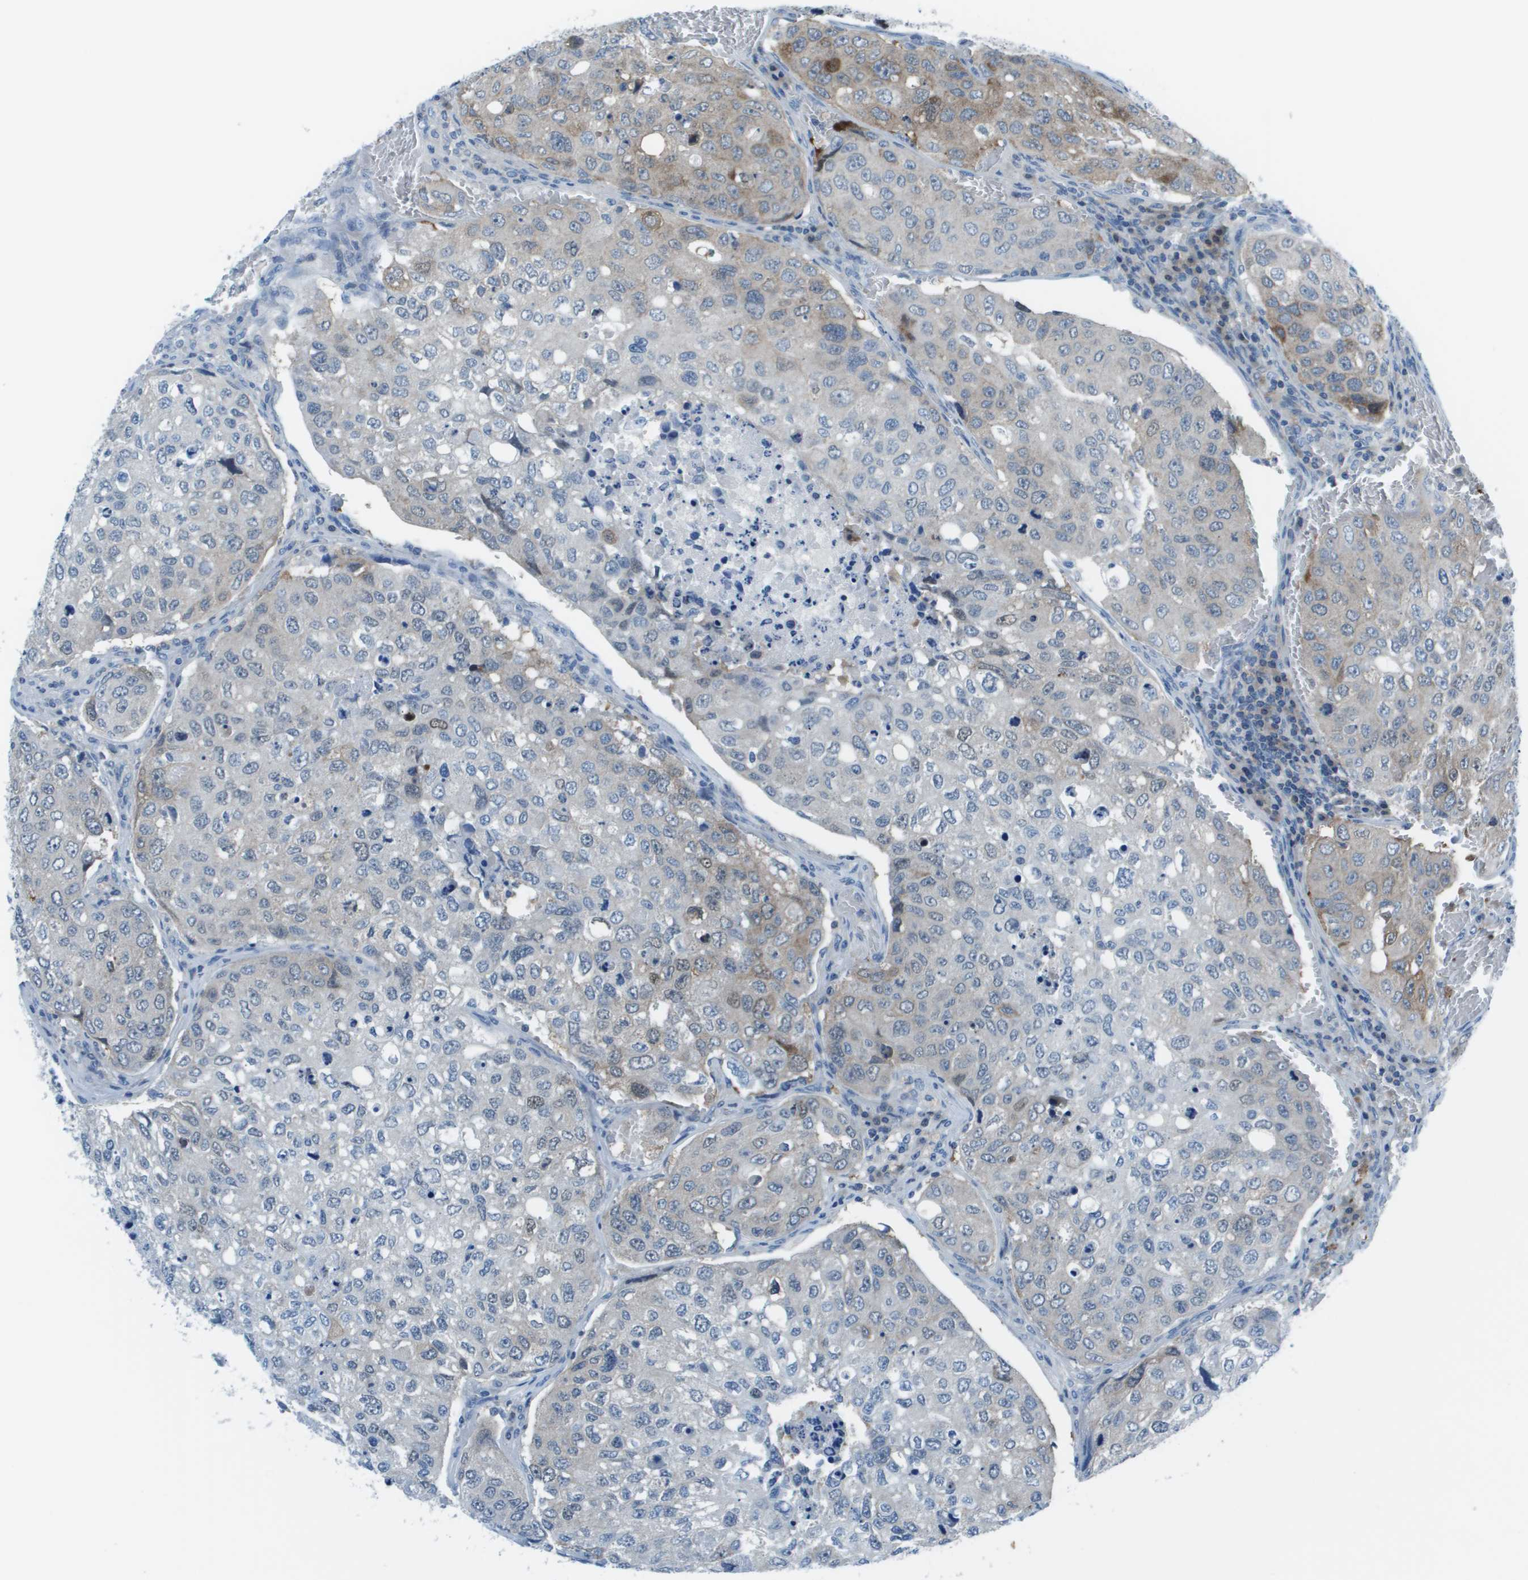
{"staining": {"intensity": "negative", "quantity": "none", "location": "none"}, "tissue": "urothelial cancer", "cell_type": "Tumor cells", "image_type": "cancer", "snomed": [{"axis": "morphology", "description": "Urothelial carcinoma, High grade"}, {"axis": "topography", "description": "Lymph node"}, {"axis": "topography", "description": "Urinary bladder"}], "caption": "Tumor cells are negative for brown protein staining in high-grade urothelial carcinoma.", "gene": "STIP1", "patient": {"sex": "male", "age": 51}}